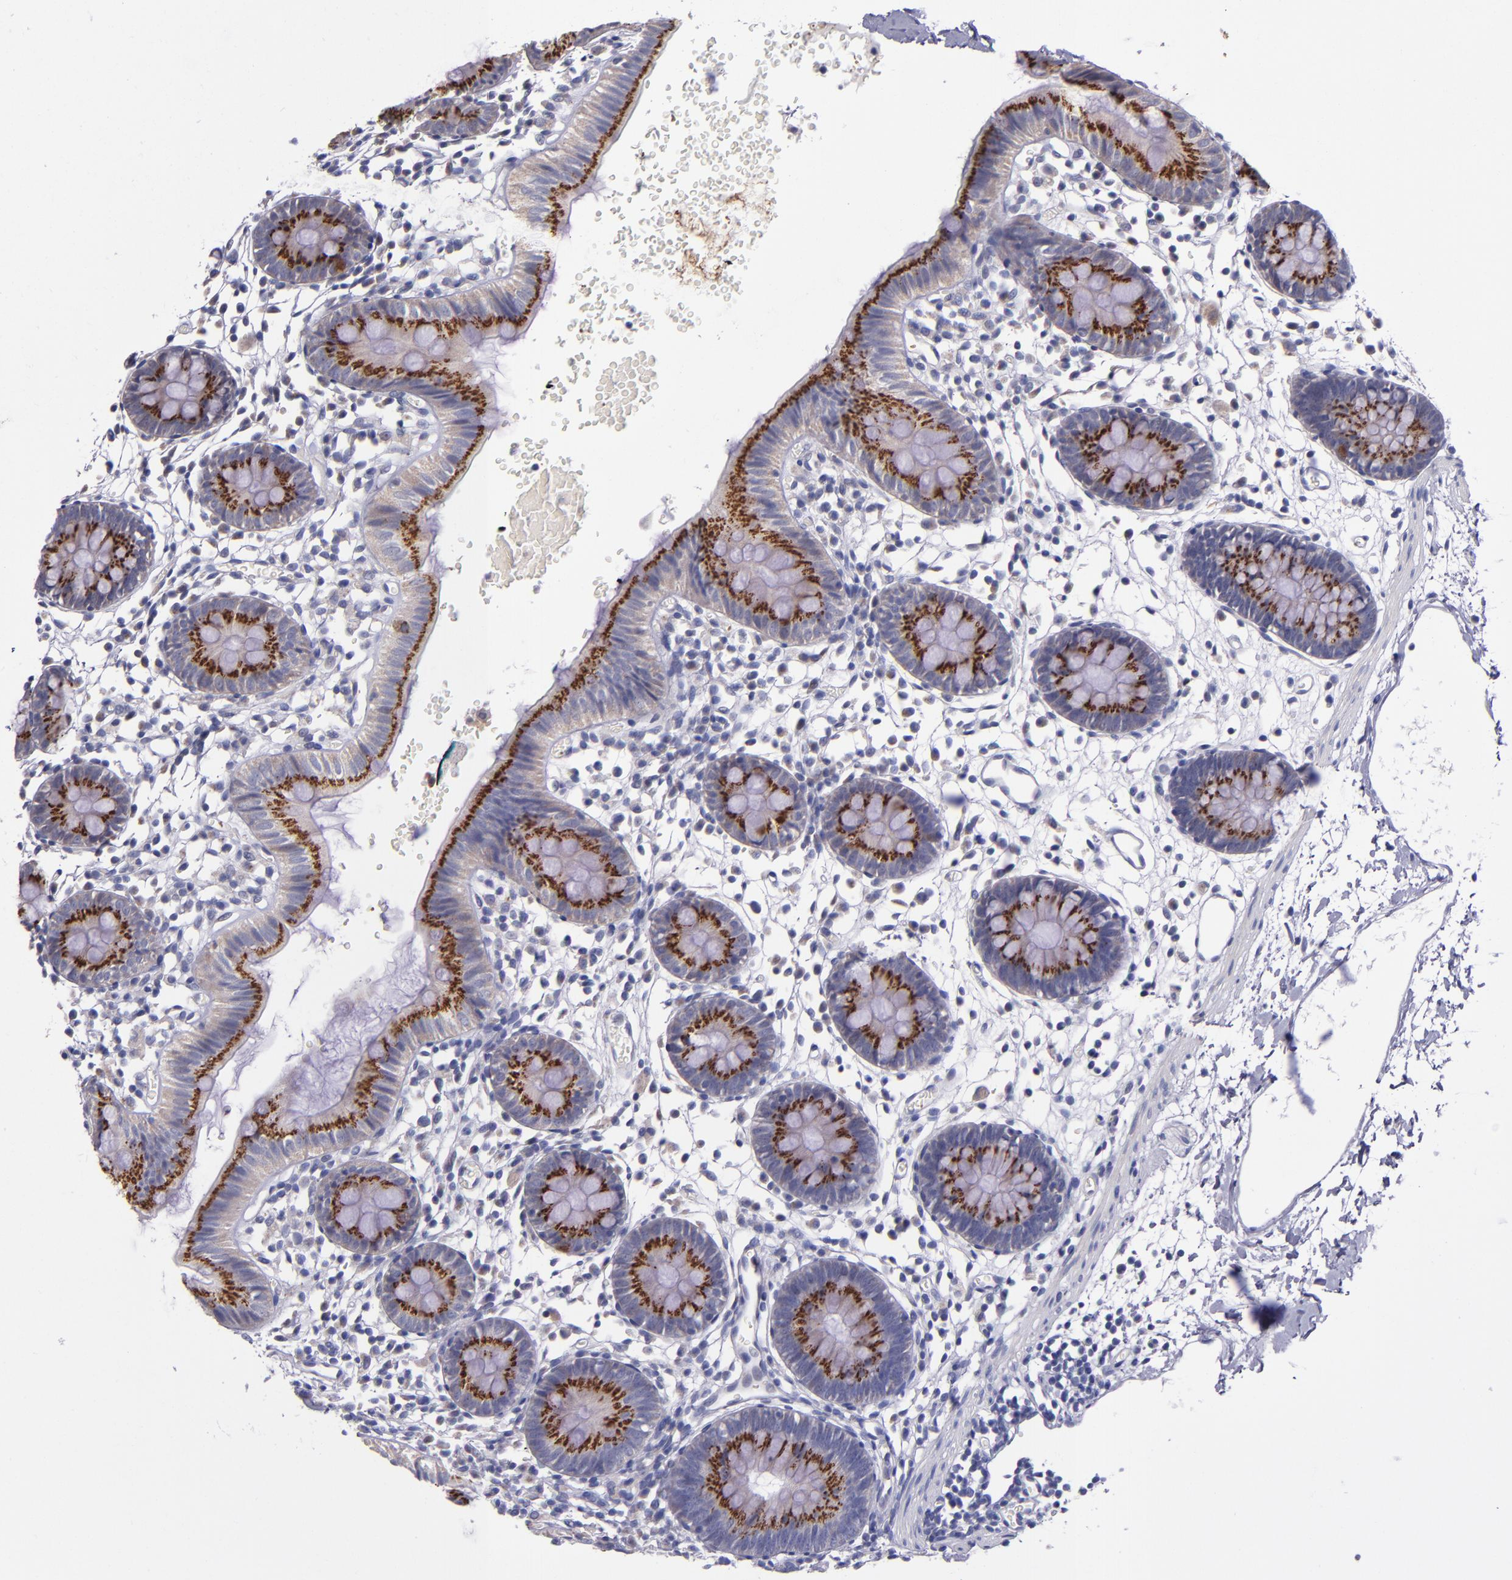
{"staining": {"intensity": "negative", "quantity": "none", "location": "none"}, "tissue": "colon", "cell_type": "Endothelial cells", "image_type": "normal", "snomed": [{"axis": "morphology", "description": "Normal tissue, NOS"}, {"axis": "topography", "description": "Colon"}], "caption": "Photomicrograph shows no protein staining in endothelial cells of normal colon. Nuclei are stained in blue.", "gene": "RAB41", "patient": {"sex": "male", "age": 14}}